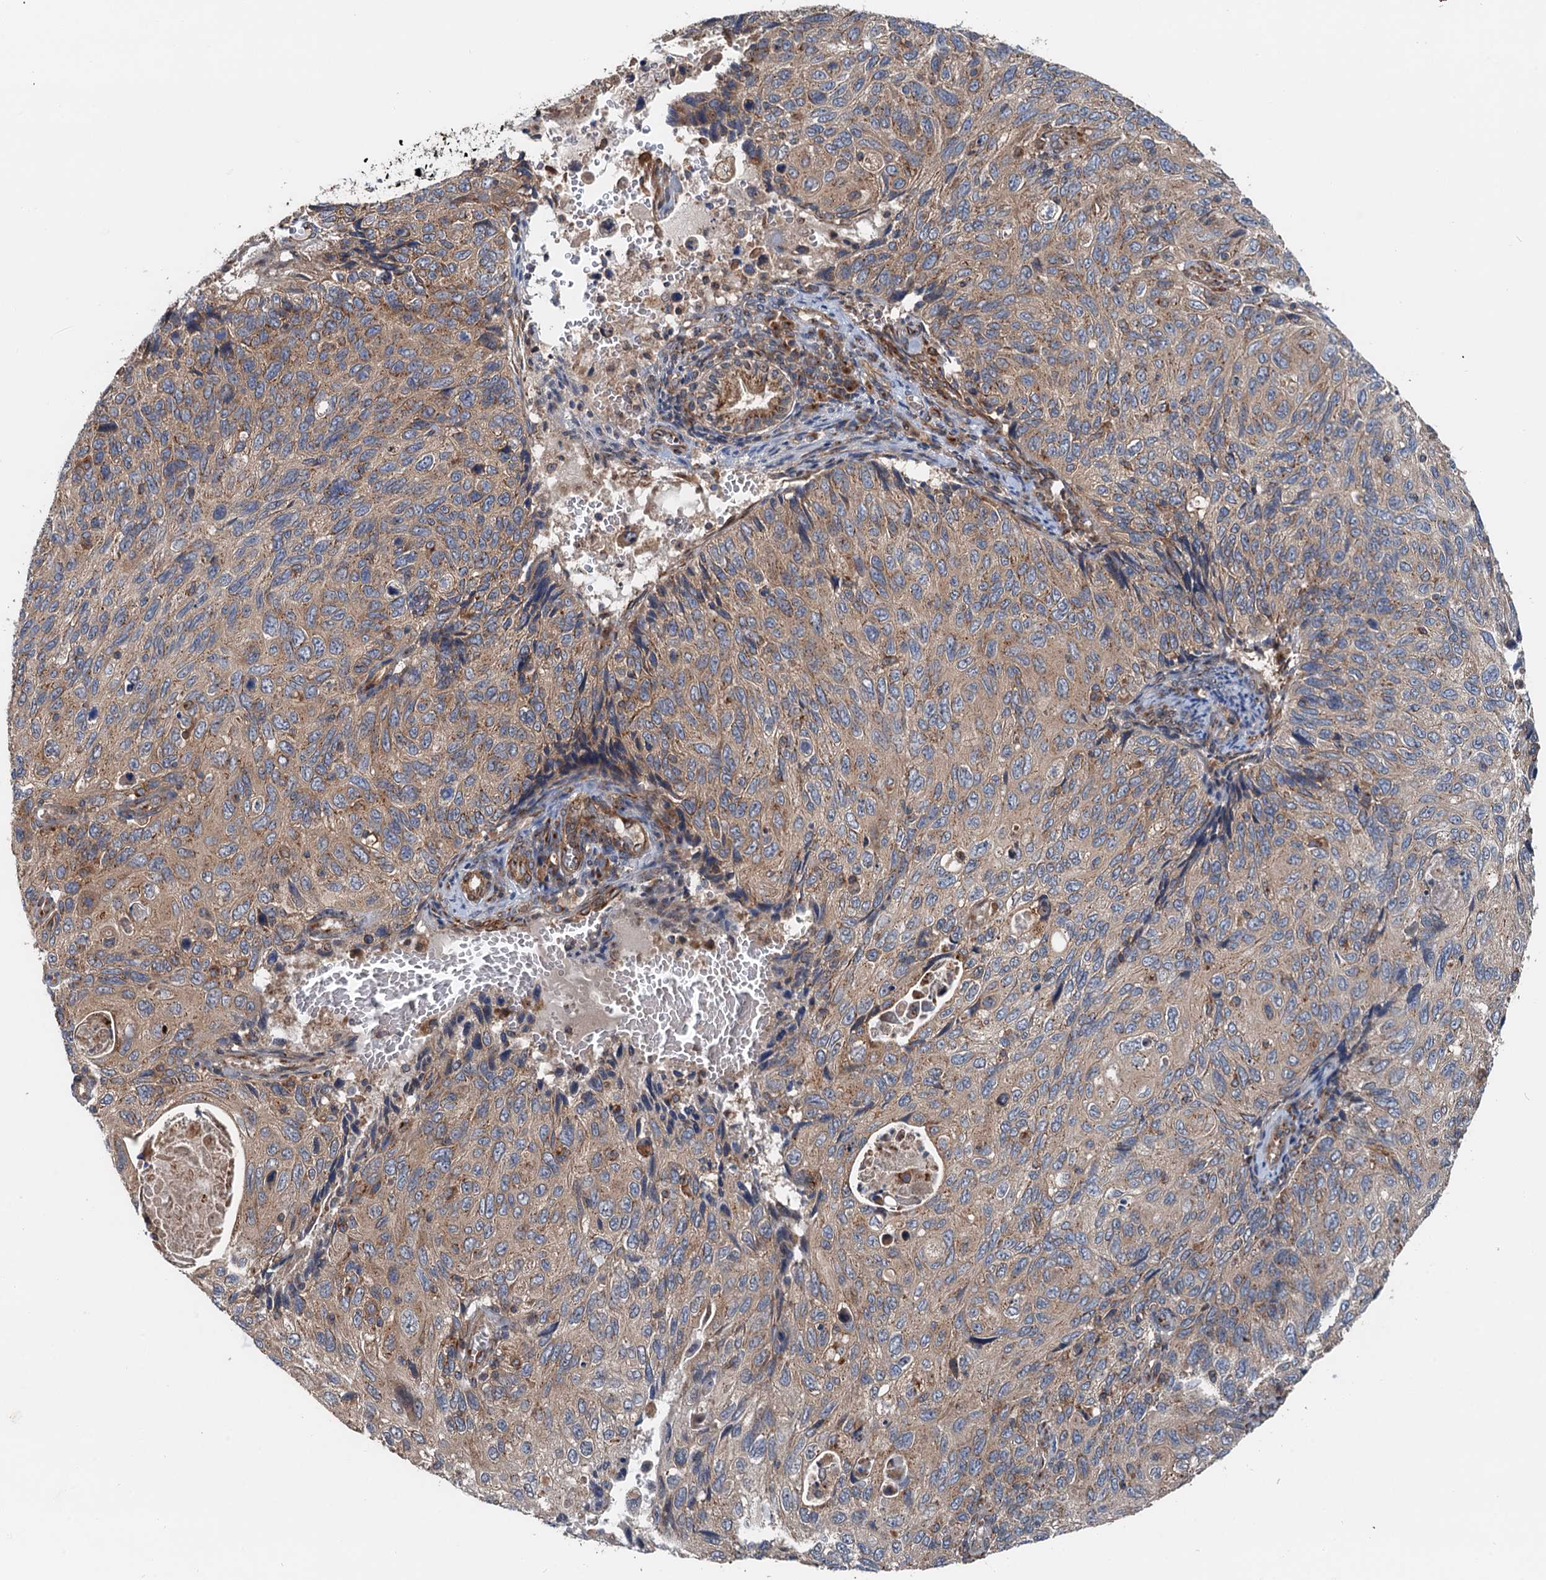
{"staining": {"intensity": "moderate", "quantity": ">75%", "location": "cytoplasmic/membranous"}, "tissue": "cervical cancer", "cell_type": "Tumor cells", "image_type": "cancer", "snomed": [{"axis": "morphology", "description": "Squamous cell carcinoma, NOS"}, {"axis": "topography", "description": "Cervix"}], "caption": "Human squamous cell carcinoma (cervical) stained with a brown dye shows moderate cytoplasmic/membranous positive staining in approximately >75% of tumor cells.", "gene": "ANKRD26", "patient": {"sex": "female", "age": 70}}